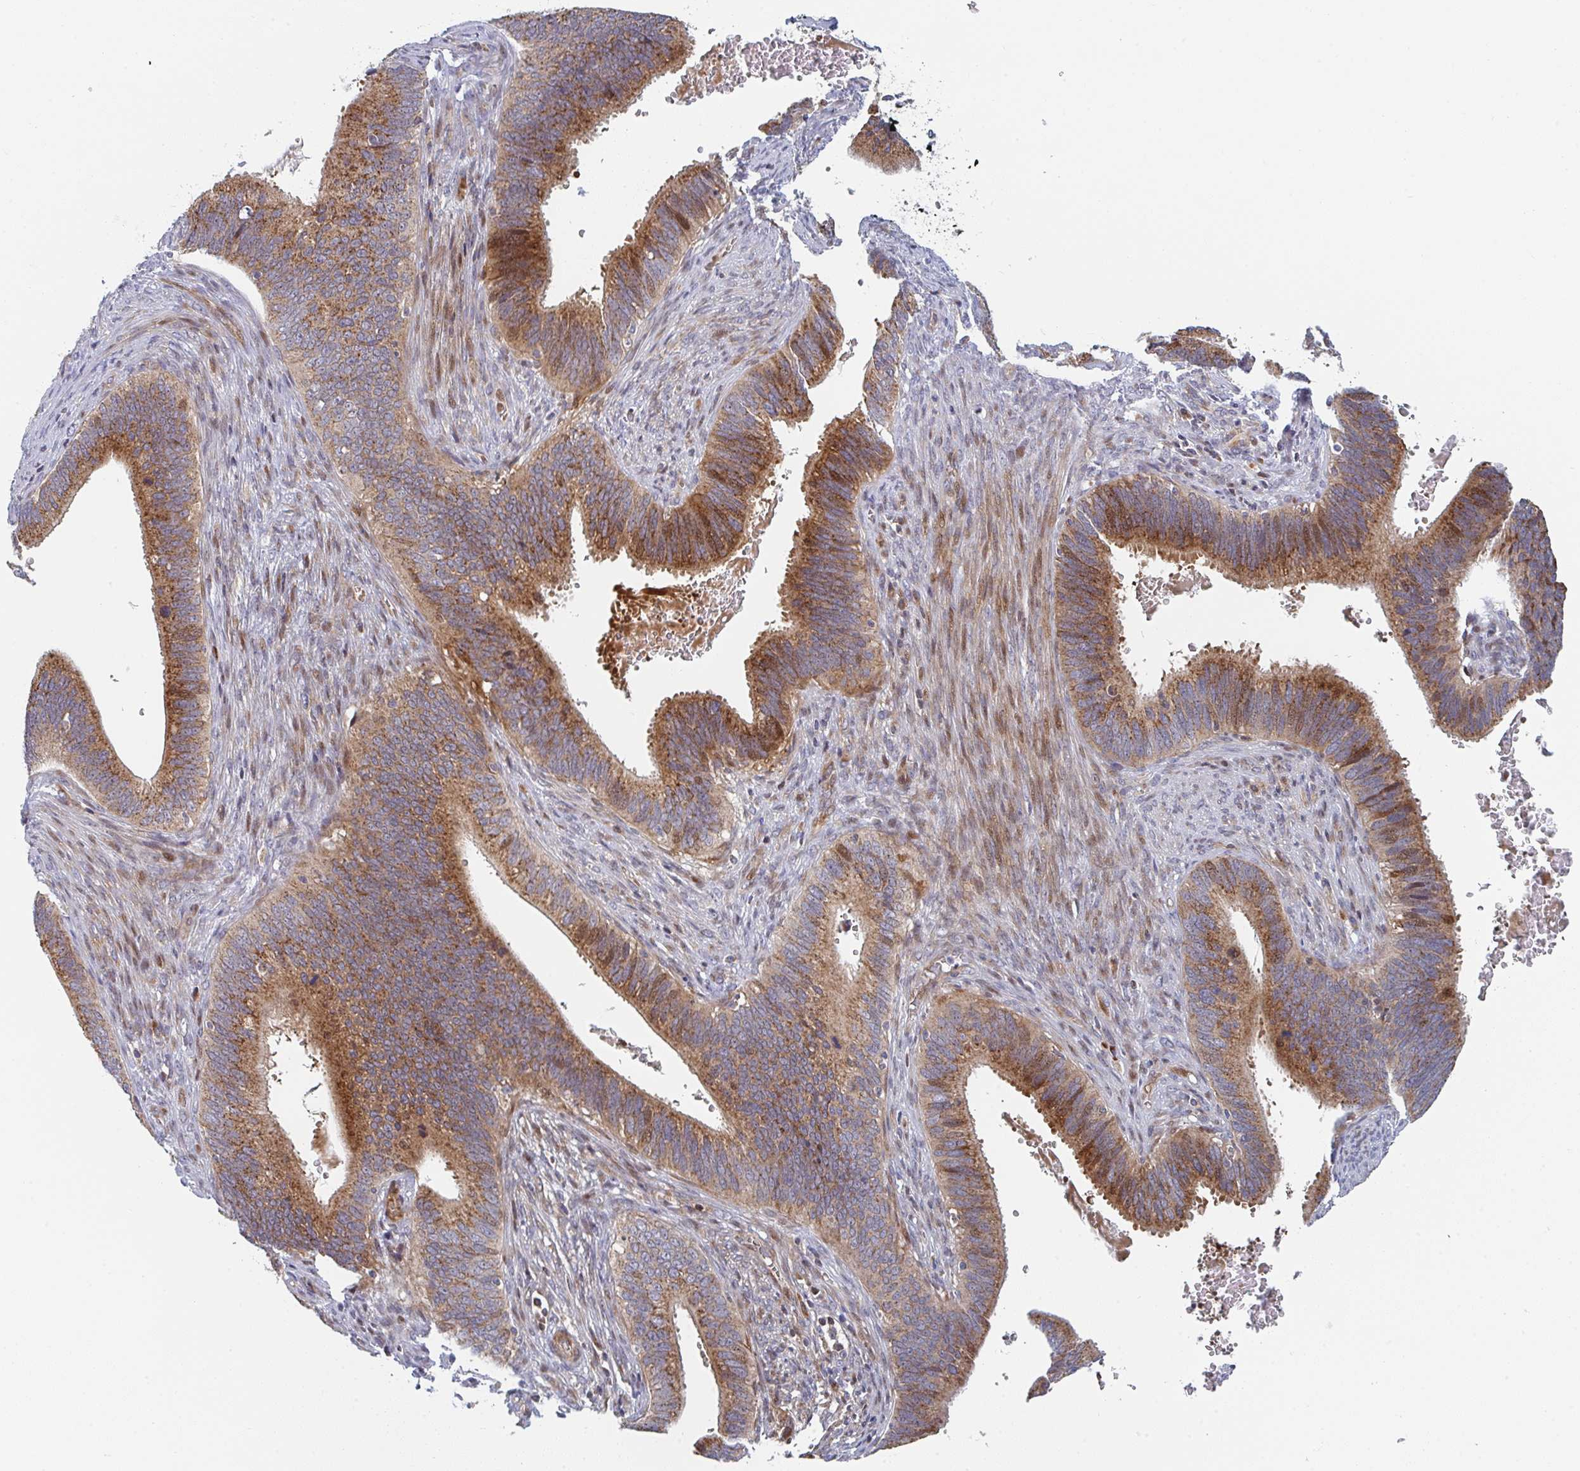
{"staining": {"intensity": "strong", "quantity": ">75%", "location": "cytoplasmic/membranous"}, "tissue": "cervical cancer", "cell_type": "Tumor cells", "image_type": "cancer", "snomed": [{"axis": "morphology", "description": "Adenocarcinoma, NOS"}, {"axis": "topography", "description": "Cervix"}], "caption": "Cervical cancer (adenocarcinoma) was stained to show a protein in brown. There is high levels of strong cytoplasmic/membranous staining in approximately >75% of tumor cells.", "gene": "ZNF644", "patient": {"sex": "female", "age": 42}}